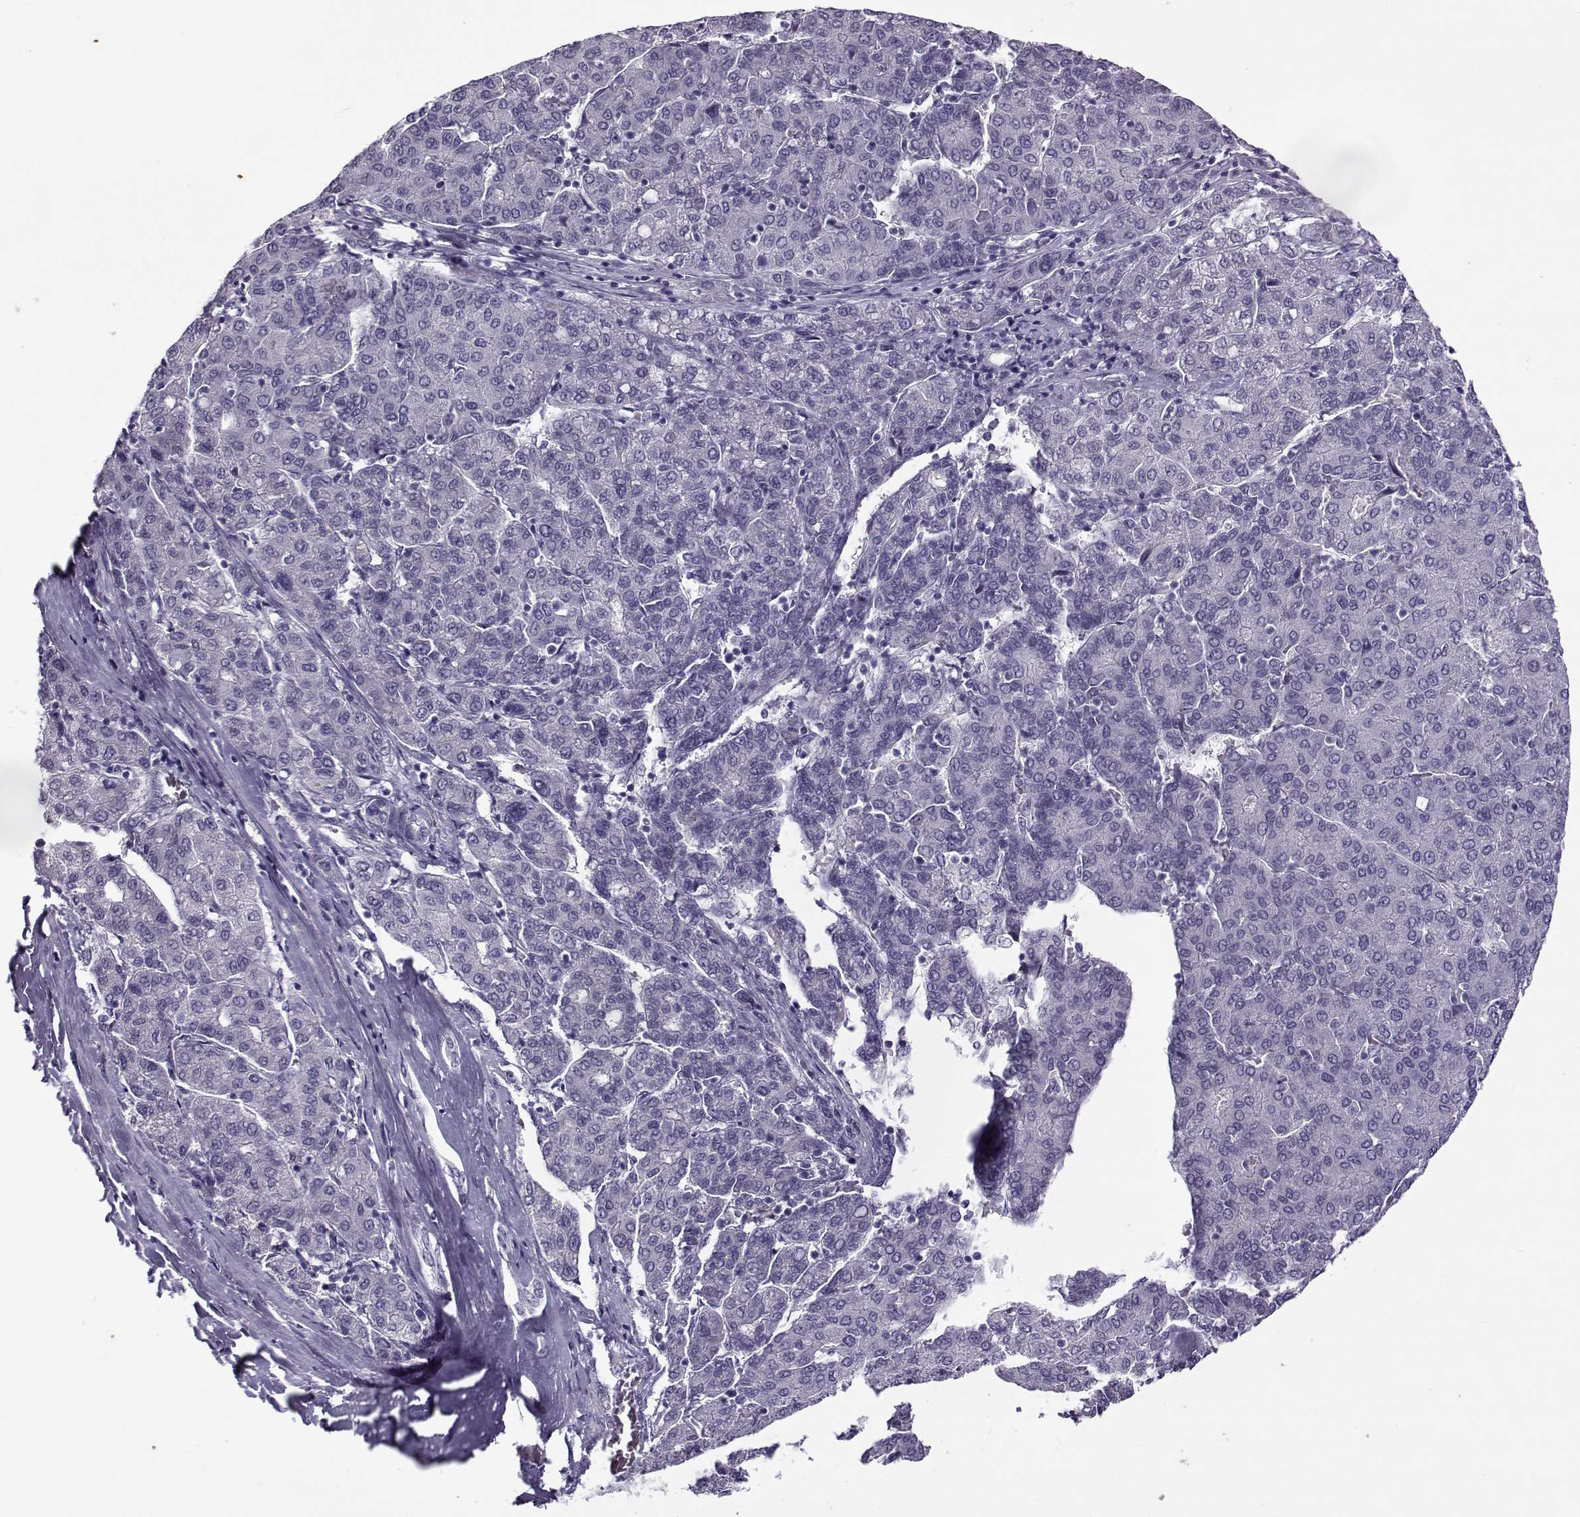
{"staining": {"intensity": "negative", "quantity": "none", "location": "none"}, "tissue": "liver cancer", "cell_type": "Tumor cells", "image_type": "cancer", "snomed": [{"axis": "morphology", "description": "Carcinoma, Hepatocellular, NOS"}, {"axis": "topography", "description": "Liver"}], "caption": "An immunohistochemistry (IHC) image of liver hepatocellular carcinoma is shown. There is no staining in tumor cells of liver hepatocellular carcinoma.", "gene": "TEX55", "patient": {"sex": "male", "age": 65}}